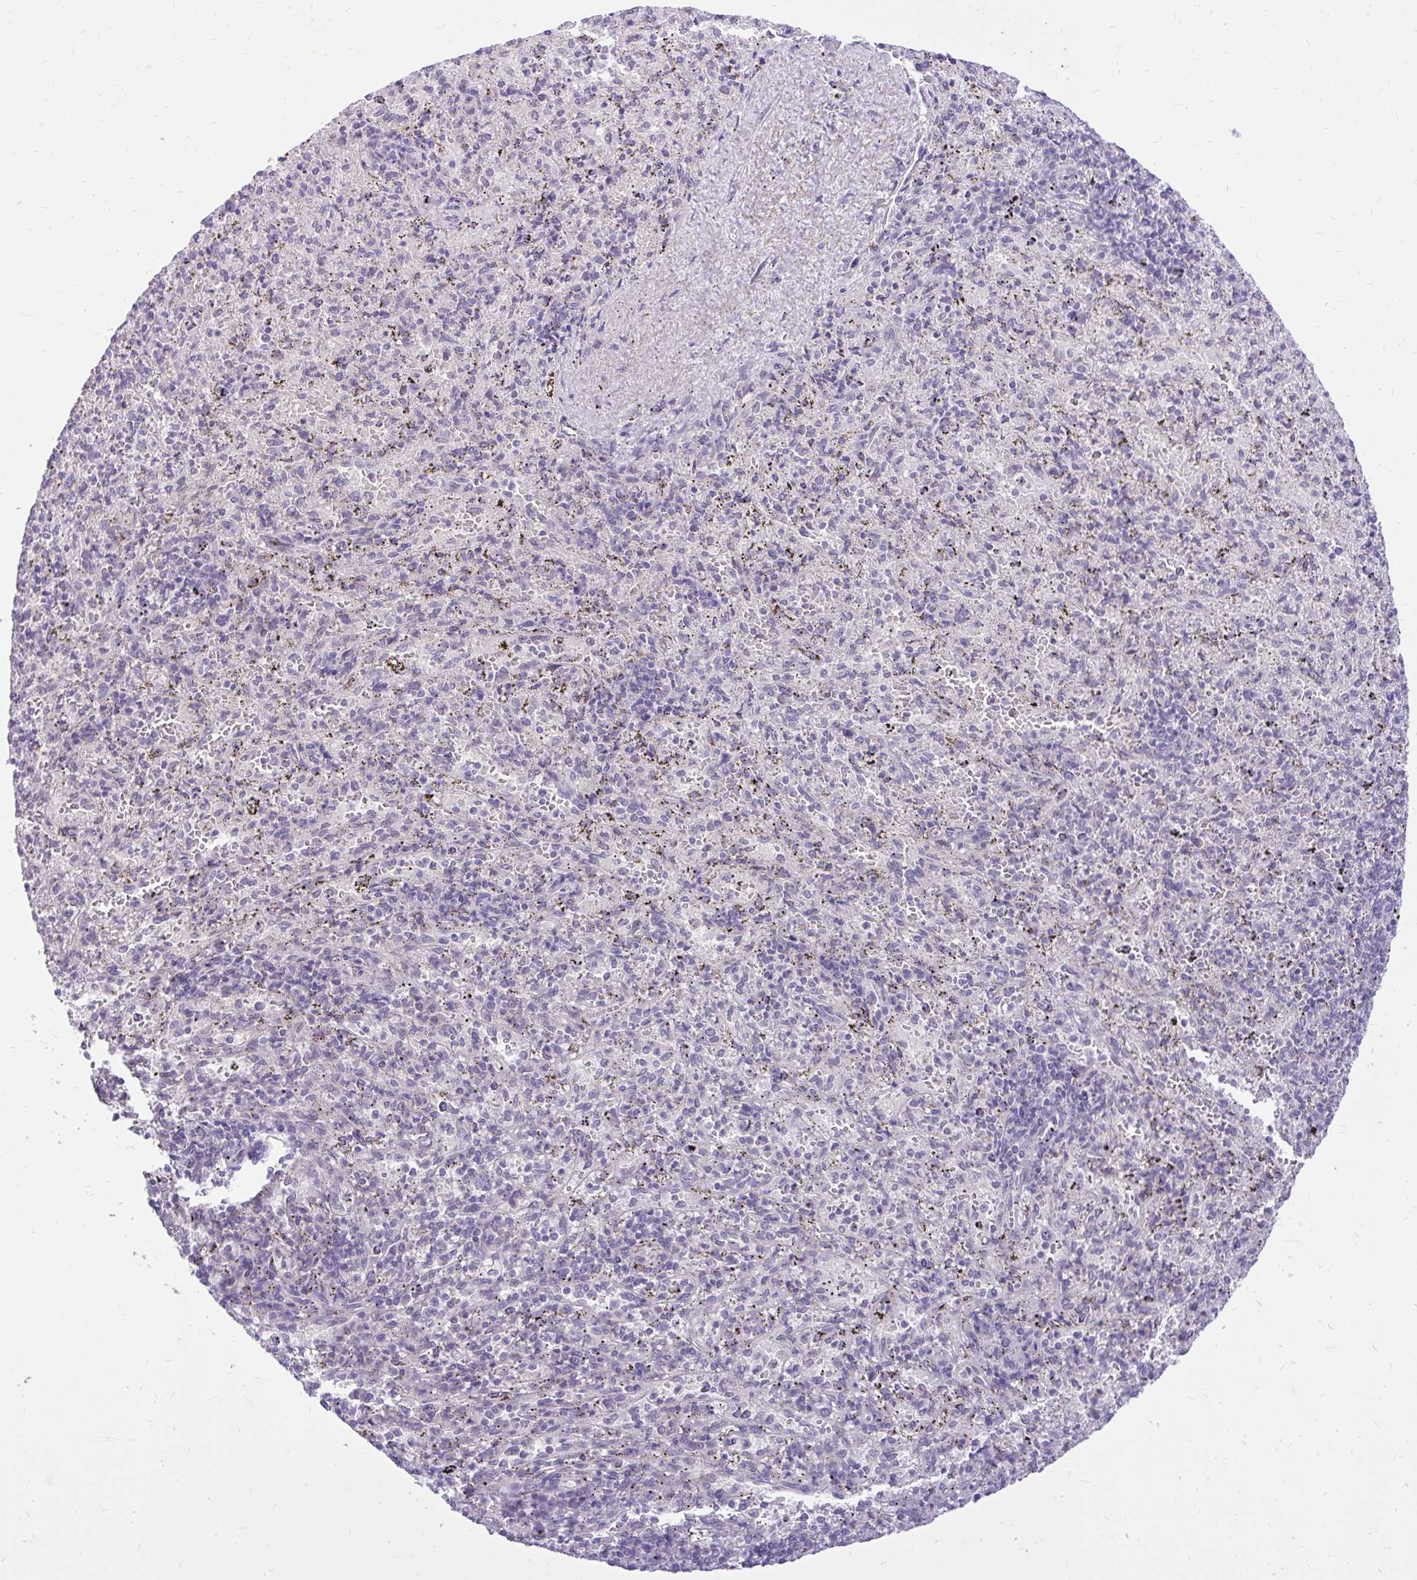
{"staining": {"intensity": "negative", "quantity": "none", "location": "none"}, "tissue": "spleen", "cell_type": "Cells in red pulp", "image_type": "normal", "snomed": [{"axis": "morphology", "description": "Normal tissue, NOS"}, {"axis": "topography", "description": "Spleen"}], "caption": "Immunohistochemical staining of unremarkable human spleen displays no significant positivity in cells in red pulp.", "gene": "CEACAM18", "patient": {"sex": "male", "age": 57}}